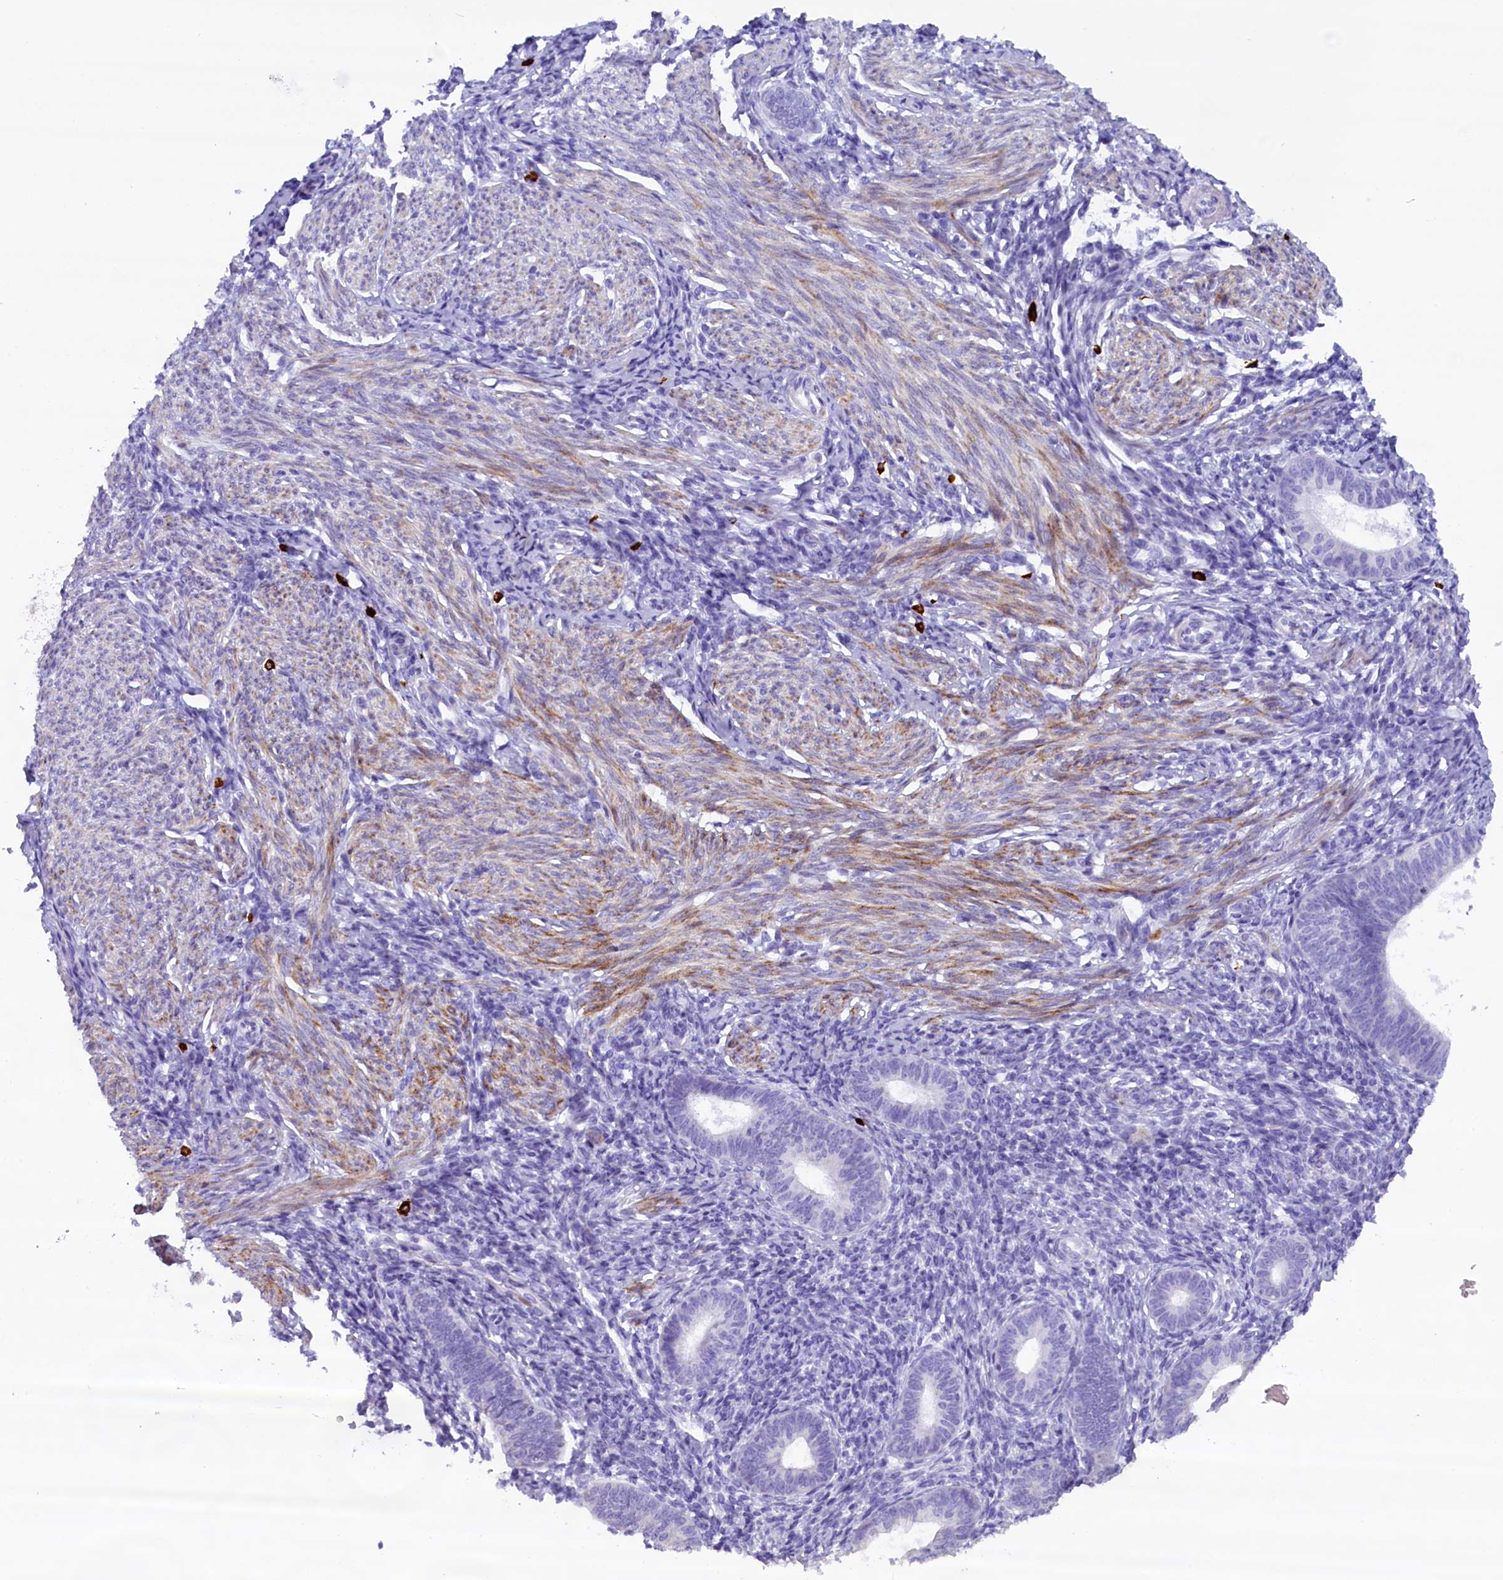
{"staining": {"intensity": "negative", "quantity": "none", "location": "none"}, "tissue": "endometrium", "cell_type": "Cells in endometrial stroma", "image_type": "normal", "snomed": [{"axis": "morphology", "description": "Normal tissue, NOS"}, {"axis": "morphology", "description": "Adenocarcinoma, NOS"}, {"axis": "topography", "description": "Endometrium"}], "caption": "Human endometrium stained for a protein using IHC displays no expression in cells in endometrial stroma.", "gene": "RTTN", "patient": {"sex": "female", "age": 57}}